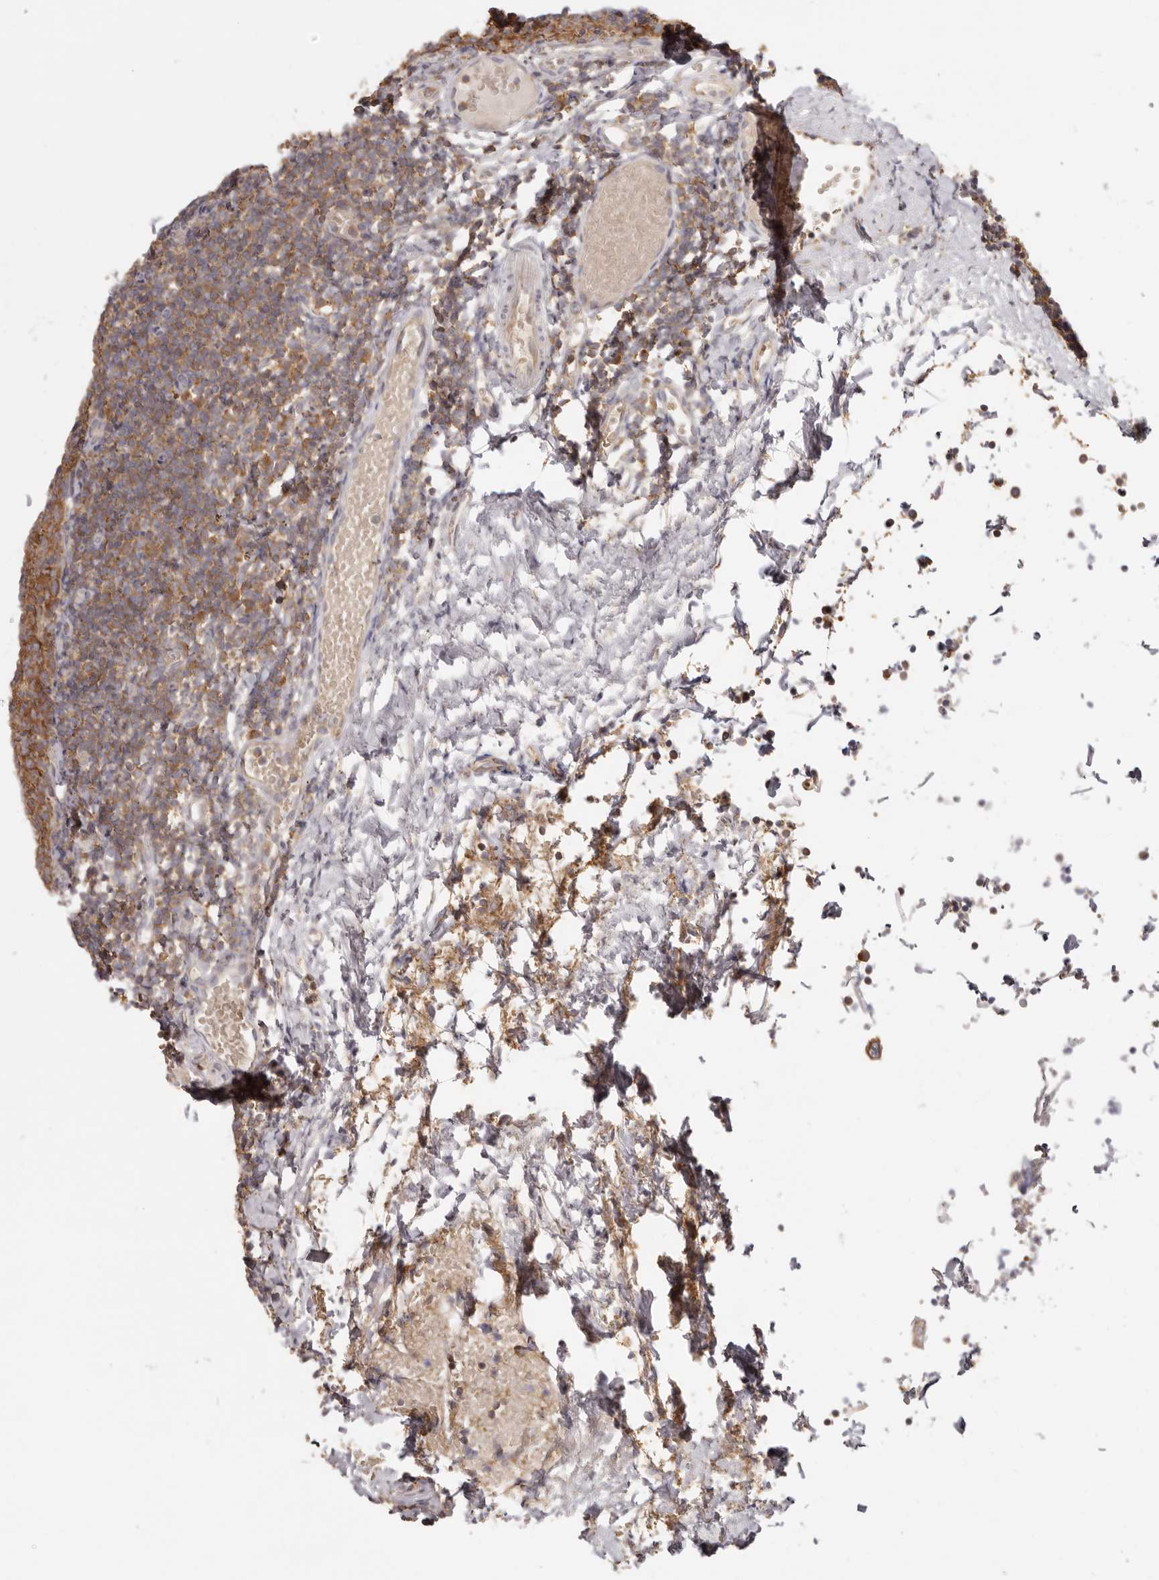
{"staining": {"intensity": "moderate", "quantity": ">75%", "location": "cytoplasmic/membranous"}, "tissue": "tonsil", "cell_type": "Germinal center cells", "image_type": "normal", "snomed": [{"axis": "morphology", "description": "Normal tissue, NOS"}, {"axis": "topography", "description": "Tonsil"}], "caption": "Tonsil stained with DAB immunohistochemistry demonstrates medium levels of moderate cytoplasmic/membranous expression in about >75% of germinal center cells. The staining is performed using DAB brown chromogen to label protein expression. The nuclei are counter-stained blue using hematoxylin.", "gene": "EEF1E1", "patient": {"sex": "female", "age": 19}}